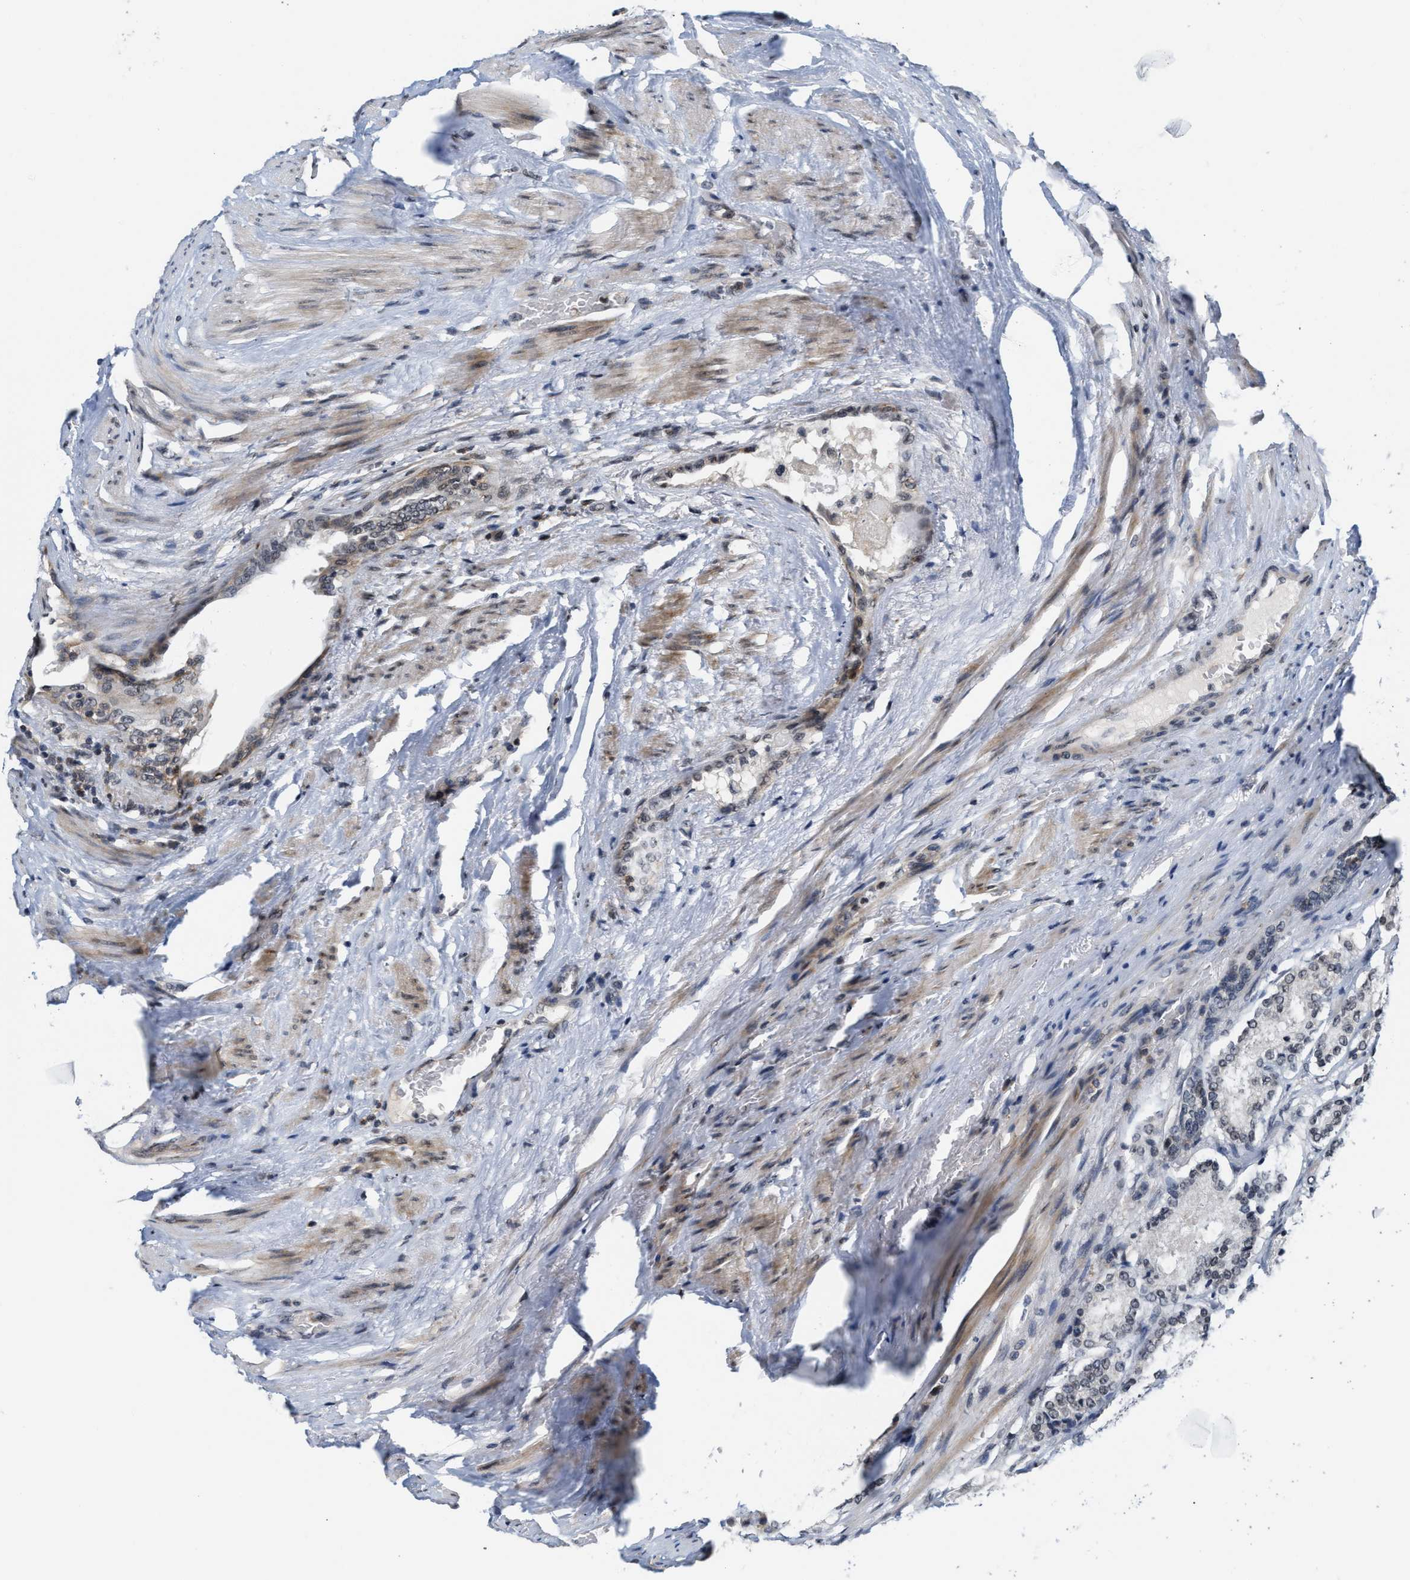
{"staining": {"intensity": "negative", "quantity": "none", "location": "none"}, "tissue": "prostate cancer", "cell_type": "Tumor cells", "image_type": "cancer", "snomed": [{"axis": "morphology", "description": "Adenocarcinoma, Medium grade"}, {"axis": "topography", "description": "Prostate"}], "caption": "A high-resolution image shows IHC staining of prostate medium-grade adenocarcinoma, which displays no significant expression in tumor cells.", "gene": "ANKRD6", "patient": {"sex": "male", "age": 72}}